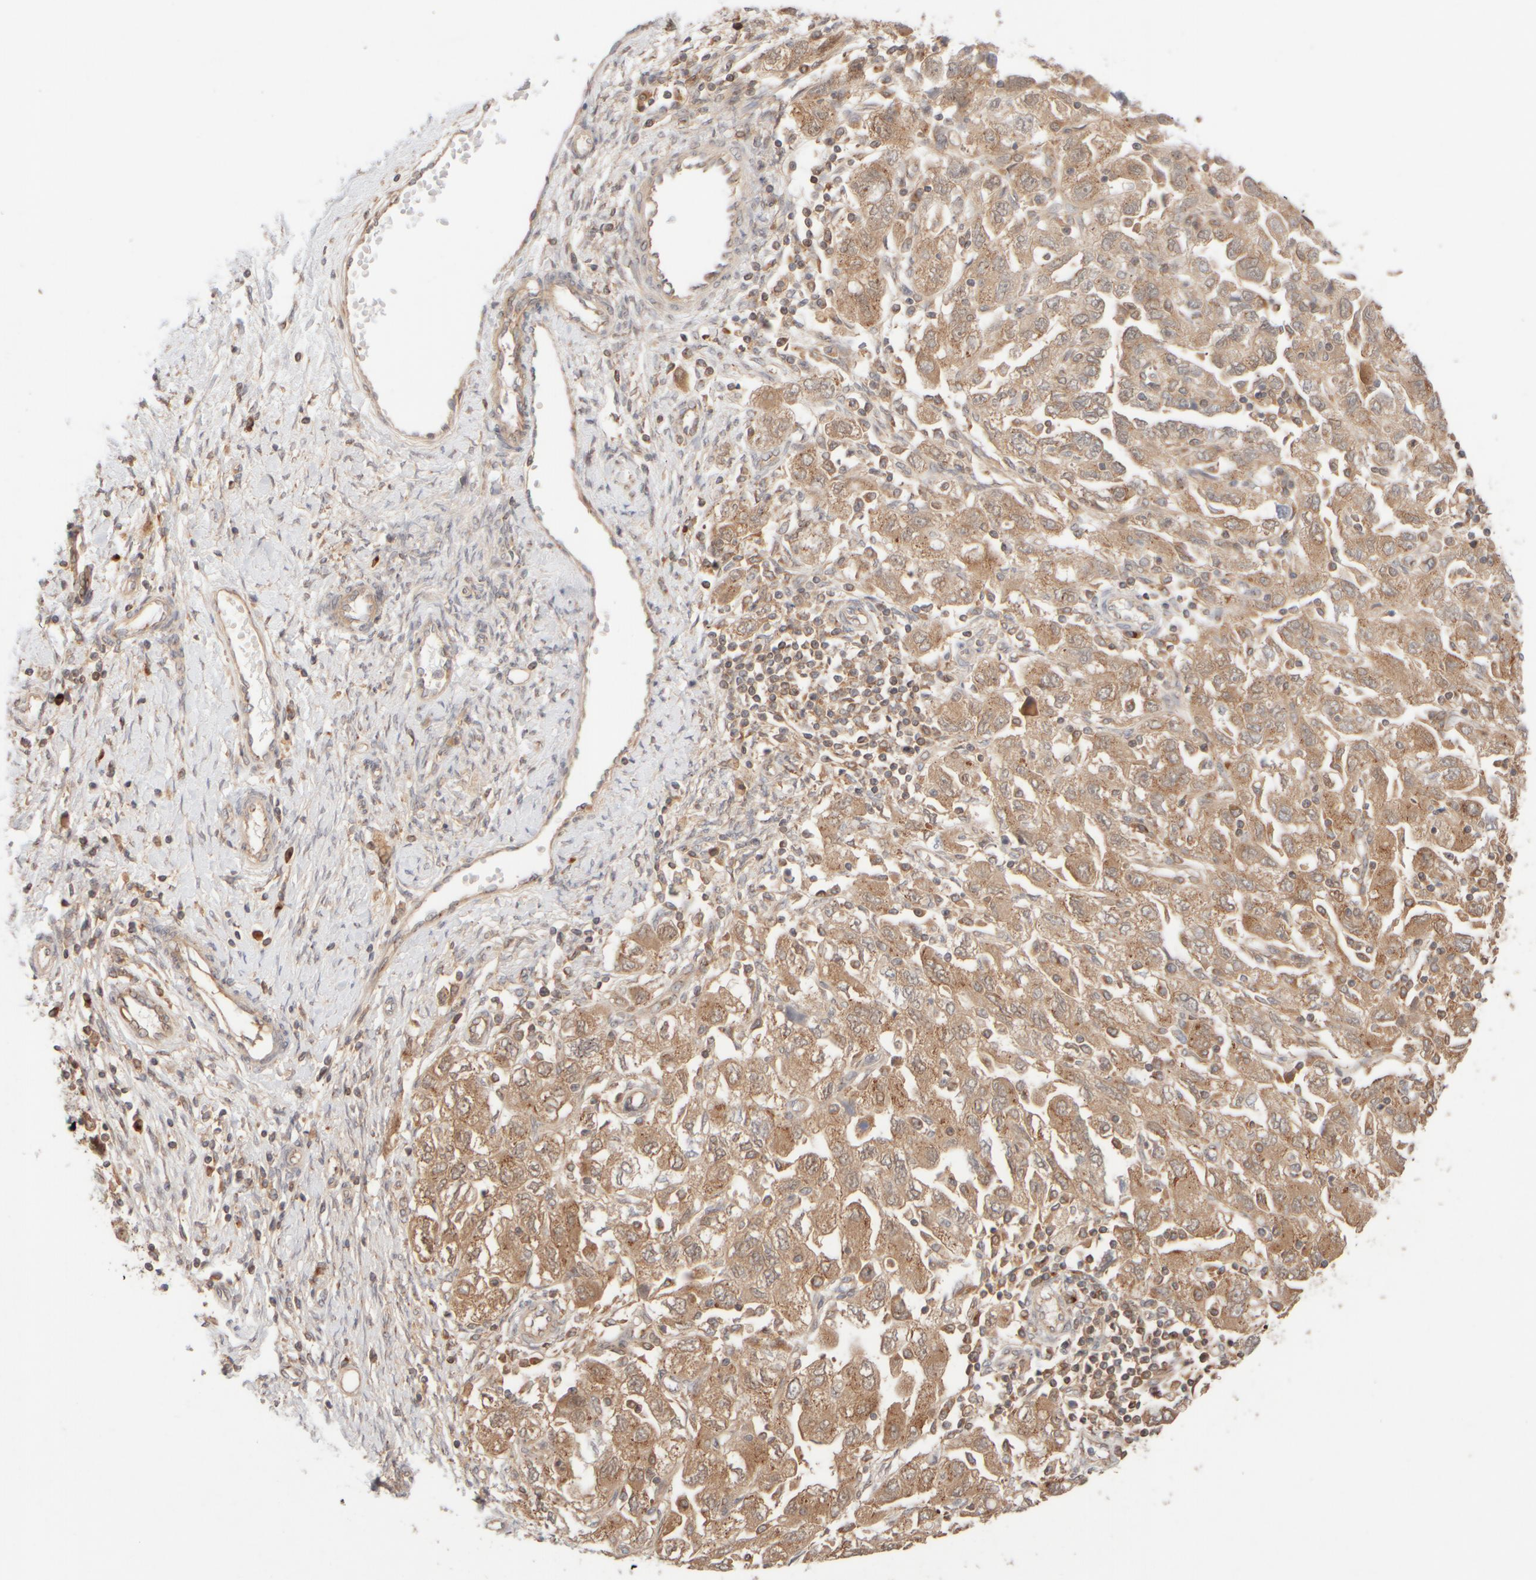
{"staining": {"intensity": "moderate", "quantity": ">75%", "location": "cytoplasmic/membranous"}, "tissue": "ovarian cancer", "cell_type": "Tumor cells", "image_type": "cancer", "snomed": [{"axis": "morphology", "description": "Carcinoma, NOS"}, {"axis": "morphology", "description": "Cystadenocarcinoma, serous, NOS"}, {"axis": "topography", "description": "Ovary"}], "caption": "A medium amount of moderate cytoplasmic/membranous expression is present in about >75% of tumor cells in ovarian cancer tissue.", "gene": "RABEP1", "patient": {"sex": "female", "age": 69}}